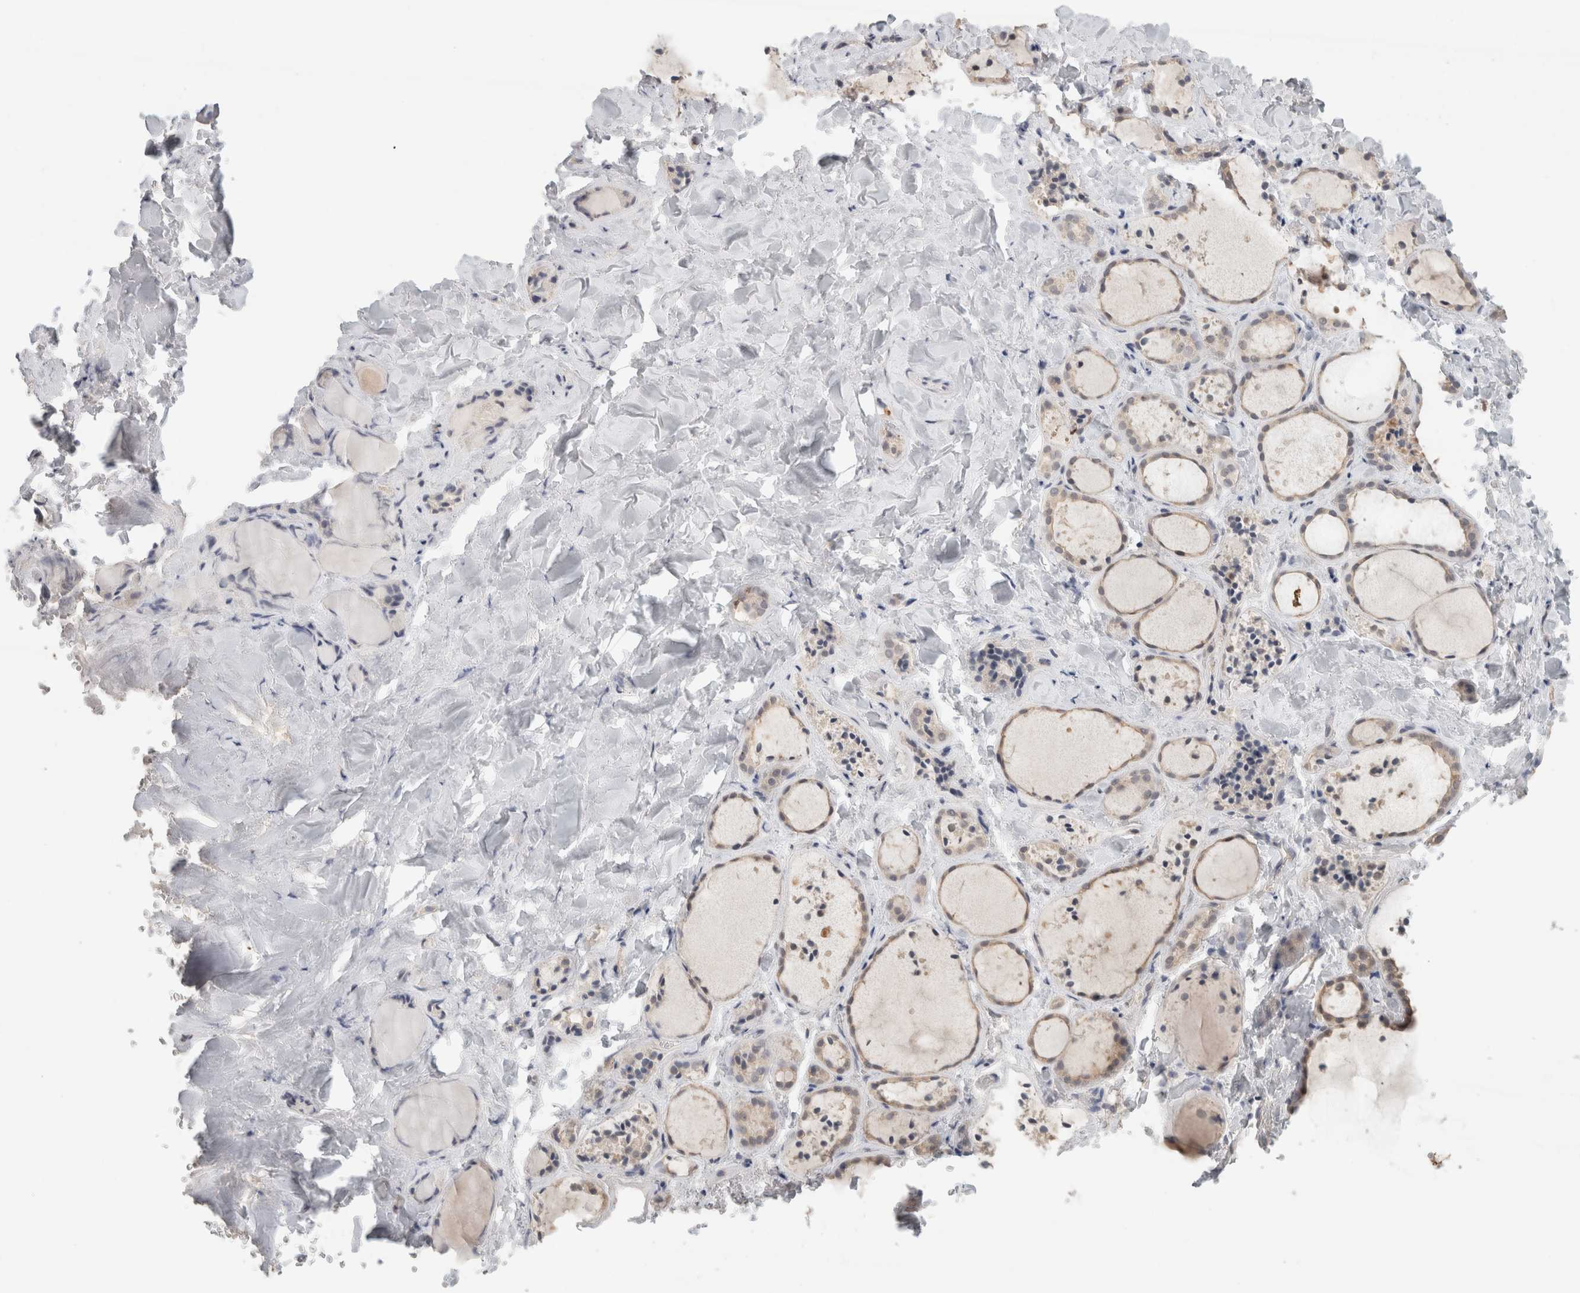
{"staining": {"intensity": "weak", "quantity": "<25%", "location": "cytoplasmic/membranous"}, "tissue": "thyroid gland", "cell_type": "Glandular cells", "image_type": "normal", "snomed": [{"axis": "morphology", "description": "Normal tissue, NOS"}, {"axis": "topography", "description": "Thyroid gland"}], "caption": "High magnification brightfield microscopy of benign thyroid gland stained with DAB (brown) and counterstained with hematoxylin (blue): glandular cells show no significant staining.", "gene": "TRAT1", "patient": {"sex": "female", "age": 44}}